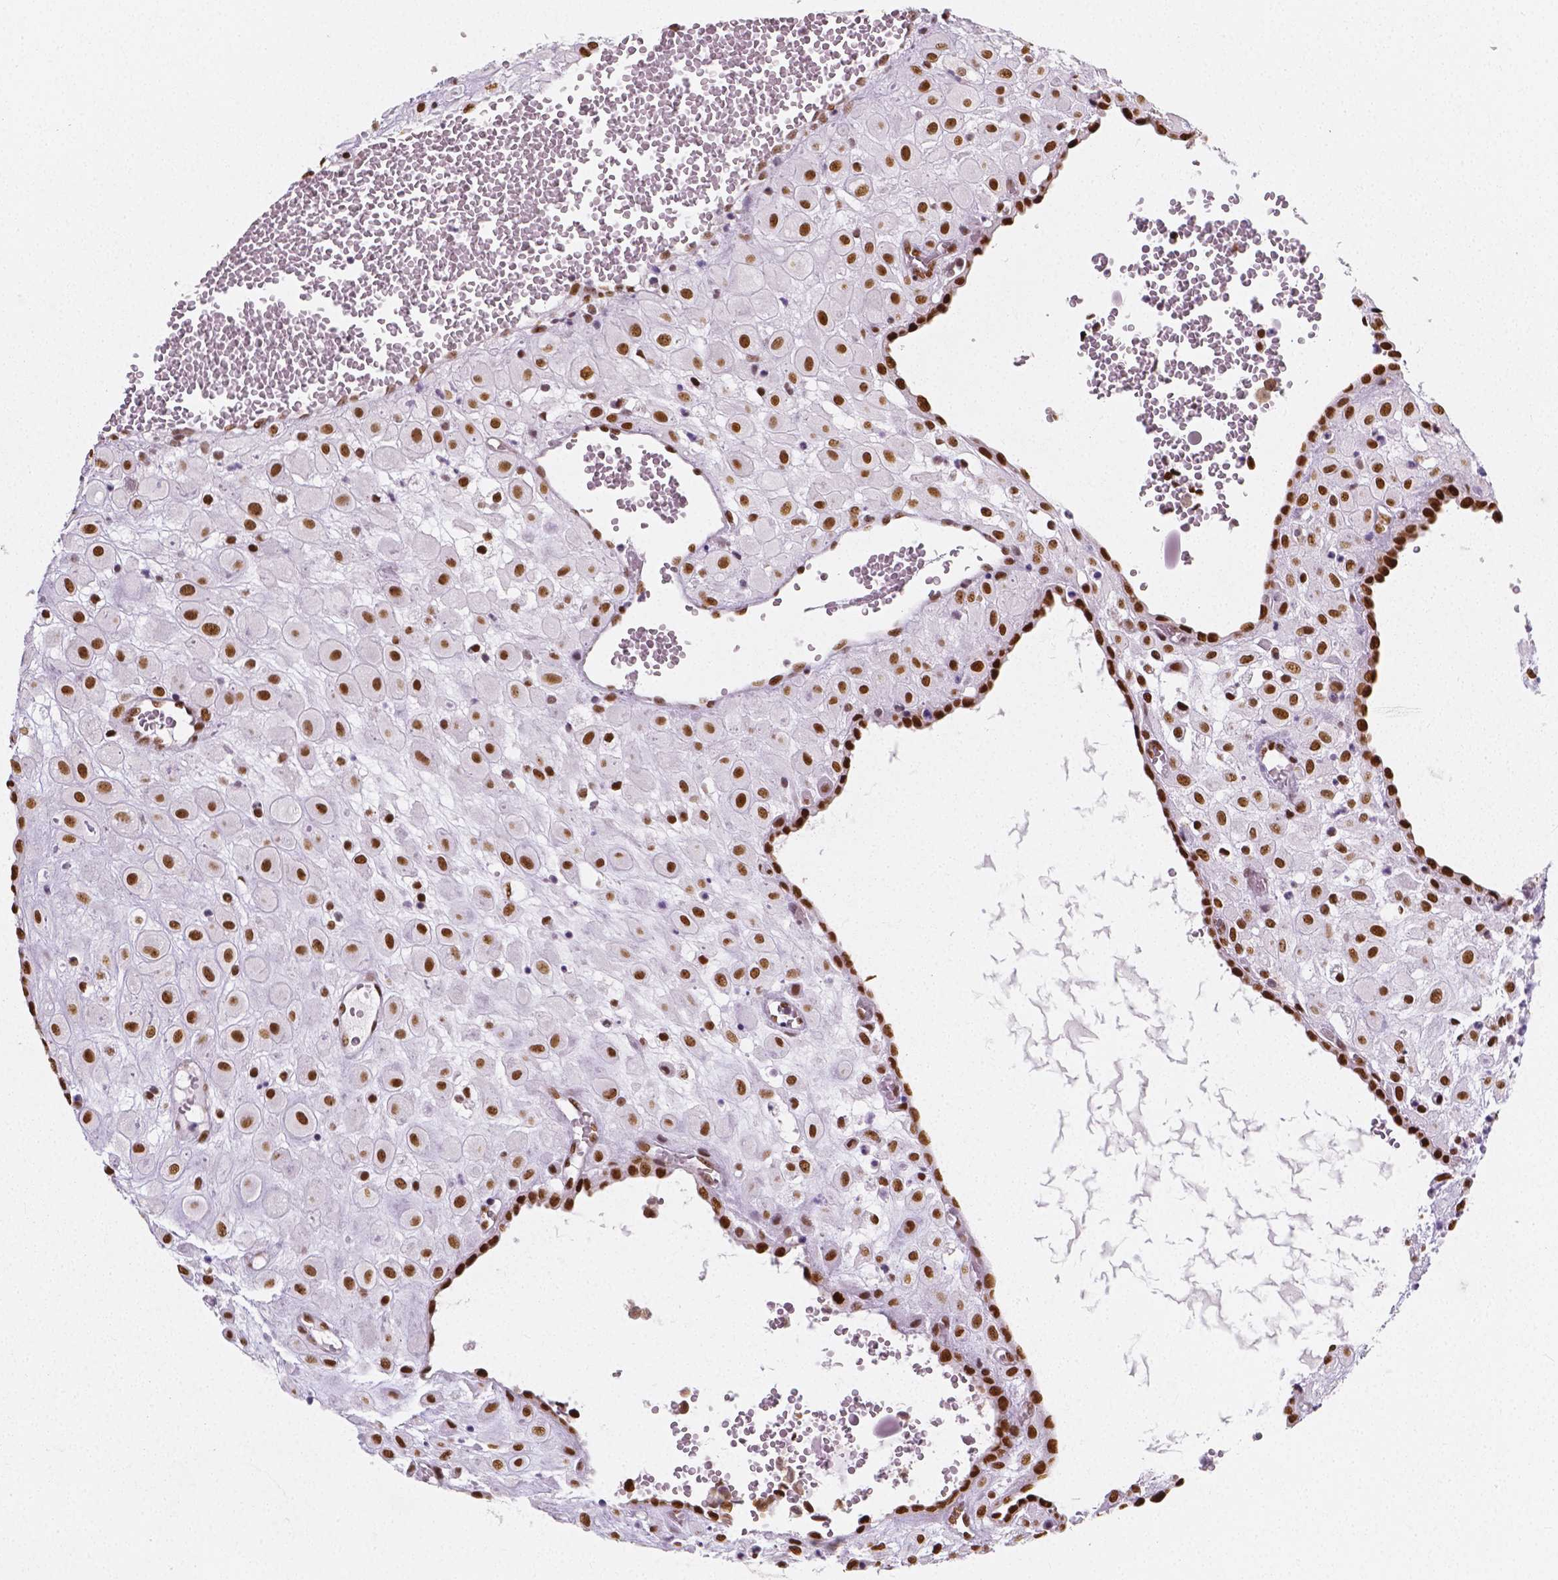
{"staining": {"intensity": "strong", "quantity": "25%-75%", "location": "nuclear"}, "tissue": "placenta", "cell_type": "Decidual cells", "image_type": "normal", "snomed": [{"axis": "morphology", "description": "Normal tissue, NOS"}, {"axis": "topography", "description": "Placenta"}], "caption": "Immunohistochemistry image of unremarkable human placenta stained for a protein (brown), which shows high levels of strong nuclear staining in approximately 25%-75% of decidual cells.", "gene": "NUCKS1", "patient": {"sex": "female", "age": 24}}